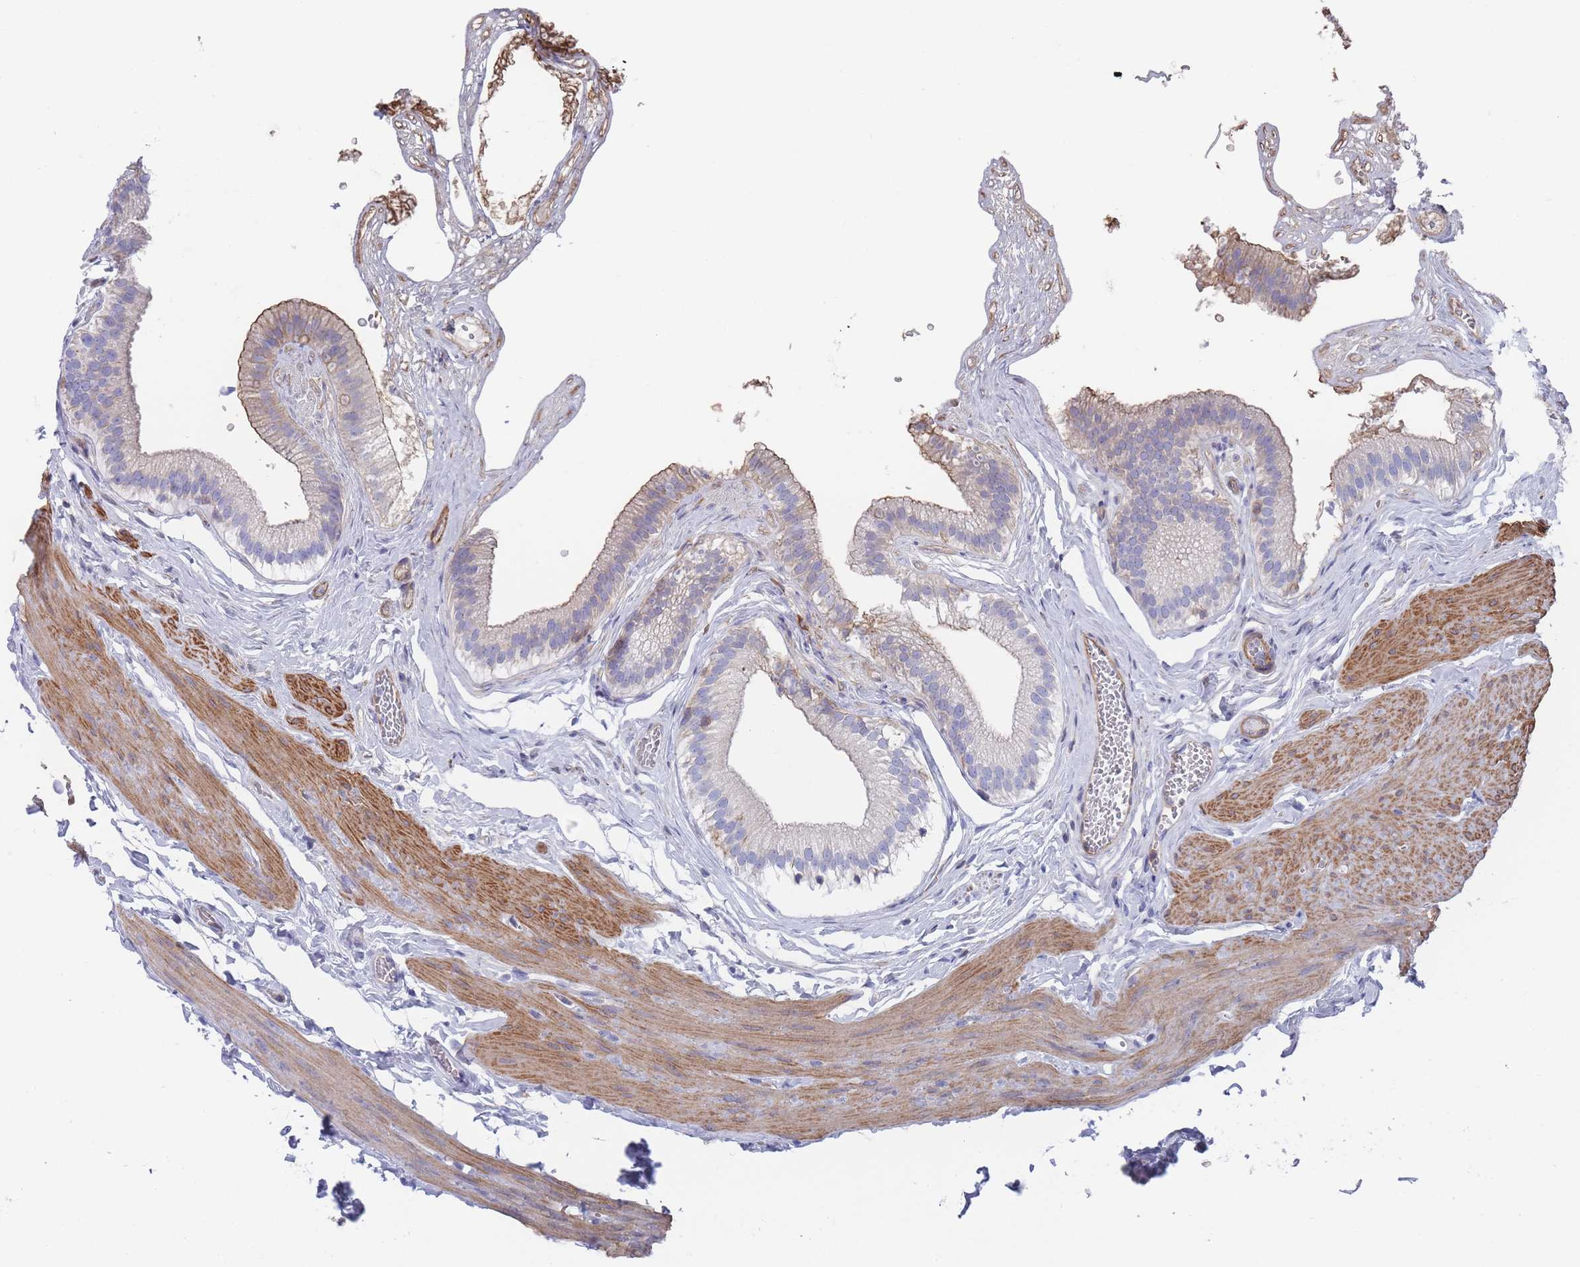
{"staining": {"intensity": "weak", "quantity": "25%-75%", "location": "cytoplasmic/membranous"}, "tissue": "gallbladder", "cell_type": "Glandular cells", "image_type": "normal", "snomed": [{"axis": "morphology", "description": "Normal tissue, NOS"}, {"axis": "topography", "description": "Gallbladder"}], "caption": "Gallbladder stained for a protein exhibits weak cytoplasmic/membranous positivity in glandular cells. The staining was performed using DAB, with brown indicating positive protein expression. Nuclei are stained blue with hematoxylin.", "gene": "SCCPDH", "patient": {"sex": "female", "age": 54}}